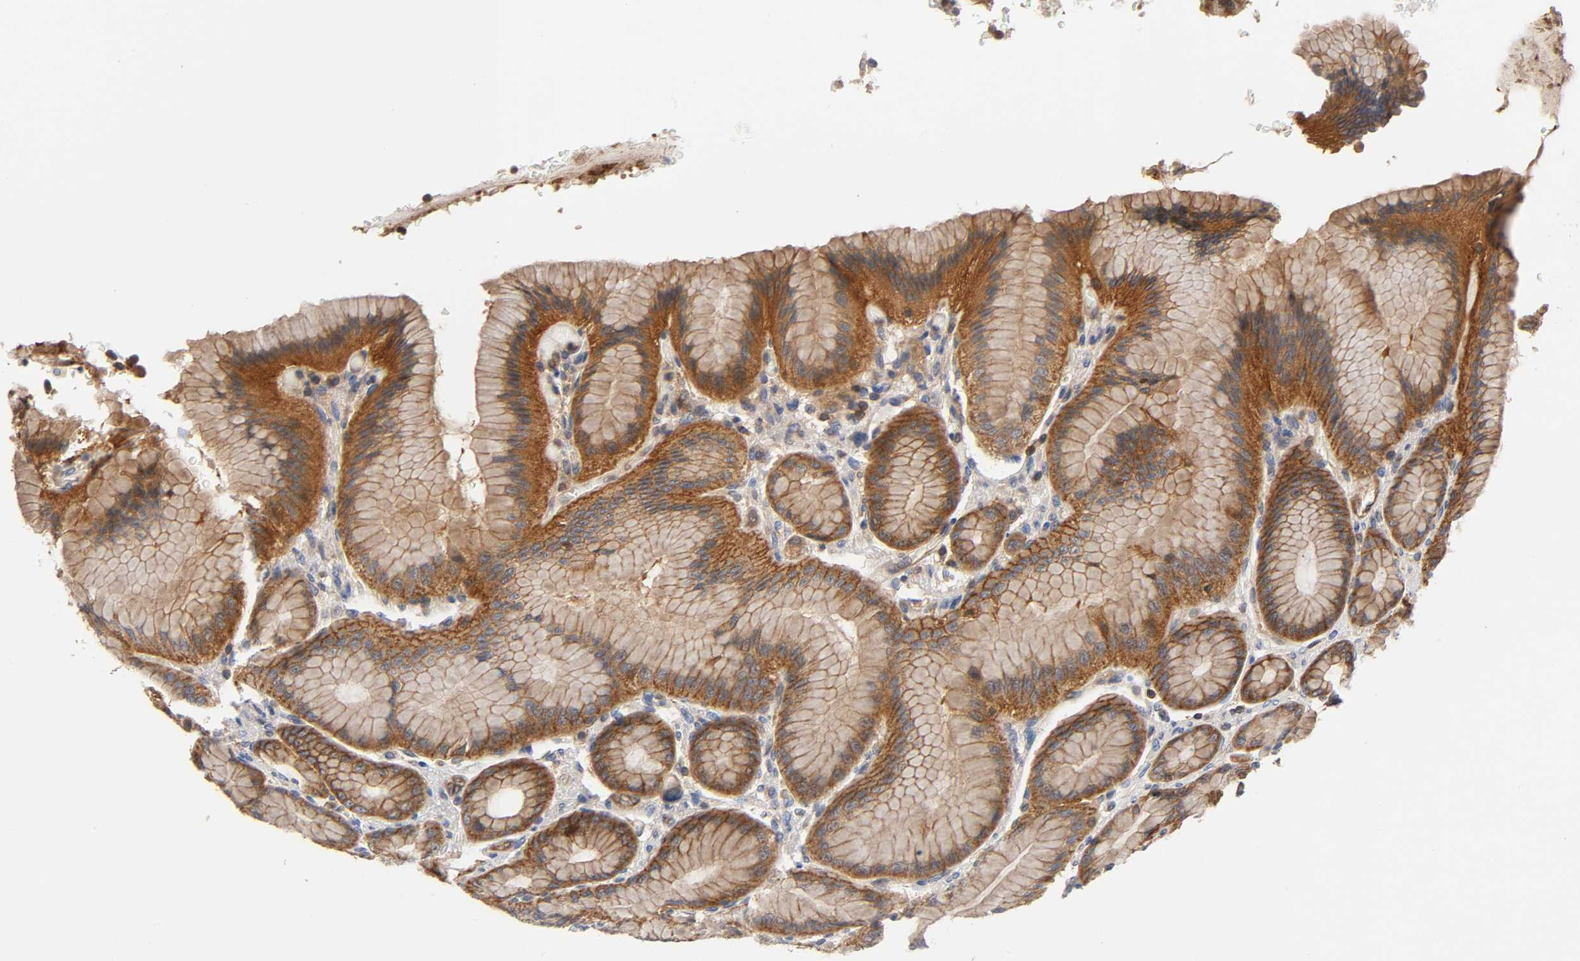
{"staining": {"intensity": "strong", "quantity": ">75%", "location": "cytoplasmic/membranous"}, "tissue": "stomach", "cell_type": "Glandular cells", "image_type": "normal", "snomed": [{"axis": "morphology", "description": "Normal tissue, NOS"}, {"axis": "morphology", "description": "Adenocarcinoma, NOS"}, {"axis": "topography", "description": "Stomach"}, {"axis": "topography", "description": "Stomach, lower"}], "caption": "Glandular cells reveal high levels of strong cytoplasmic/membranous positivity in approximately >75% of cells in unremarkable human stomach.", "gene": "PRKAB1", "patient": {"sex": "female", "age": 65}}